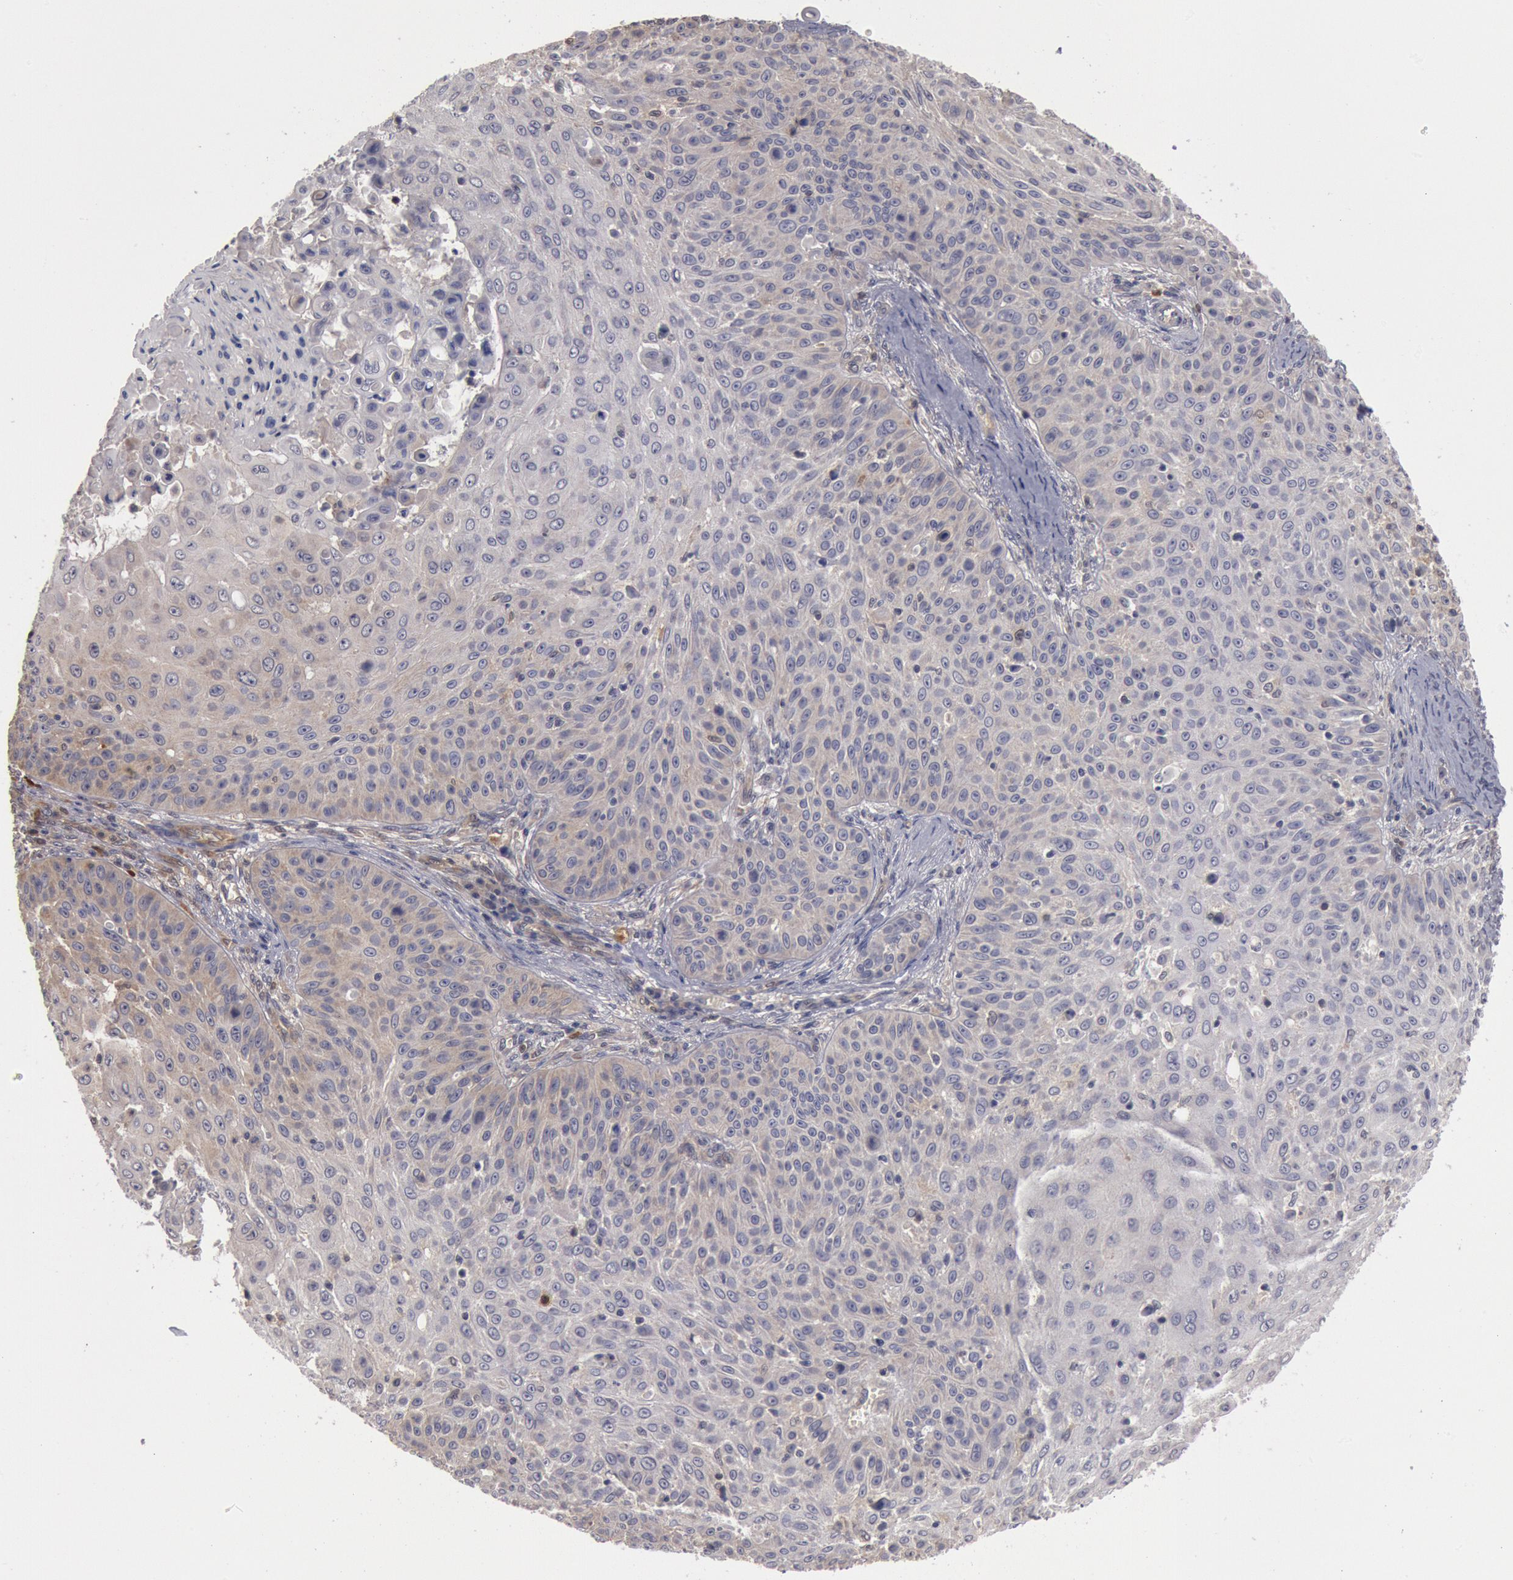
{"staining": {"intensity": "negative", "quantity": "none", "location": "none"}, "tissue": "skin cancer", "cell_type": "Tumor cells", "image_type": "cancer", "snomed": [{"axis": "morphology", "description": "Squamous cell carcinoma, NOS"}, {"axis": "topography", "description": "Skin"}], "caption": "This is an IHC micrograph of squamous cell carcinoma (skin). There is no expression in tumor cells.", "gene": "DNAJA1", "patient": {"sex": "male", "age": 82}}